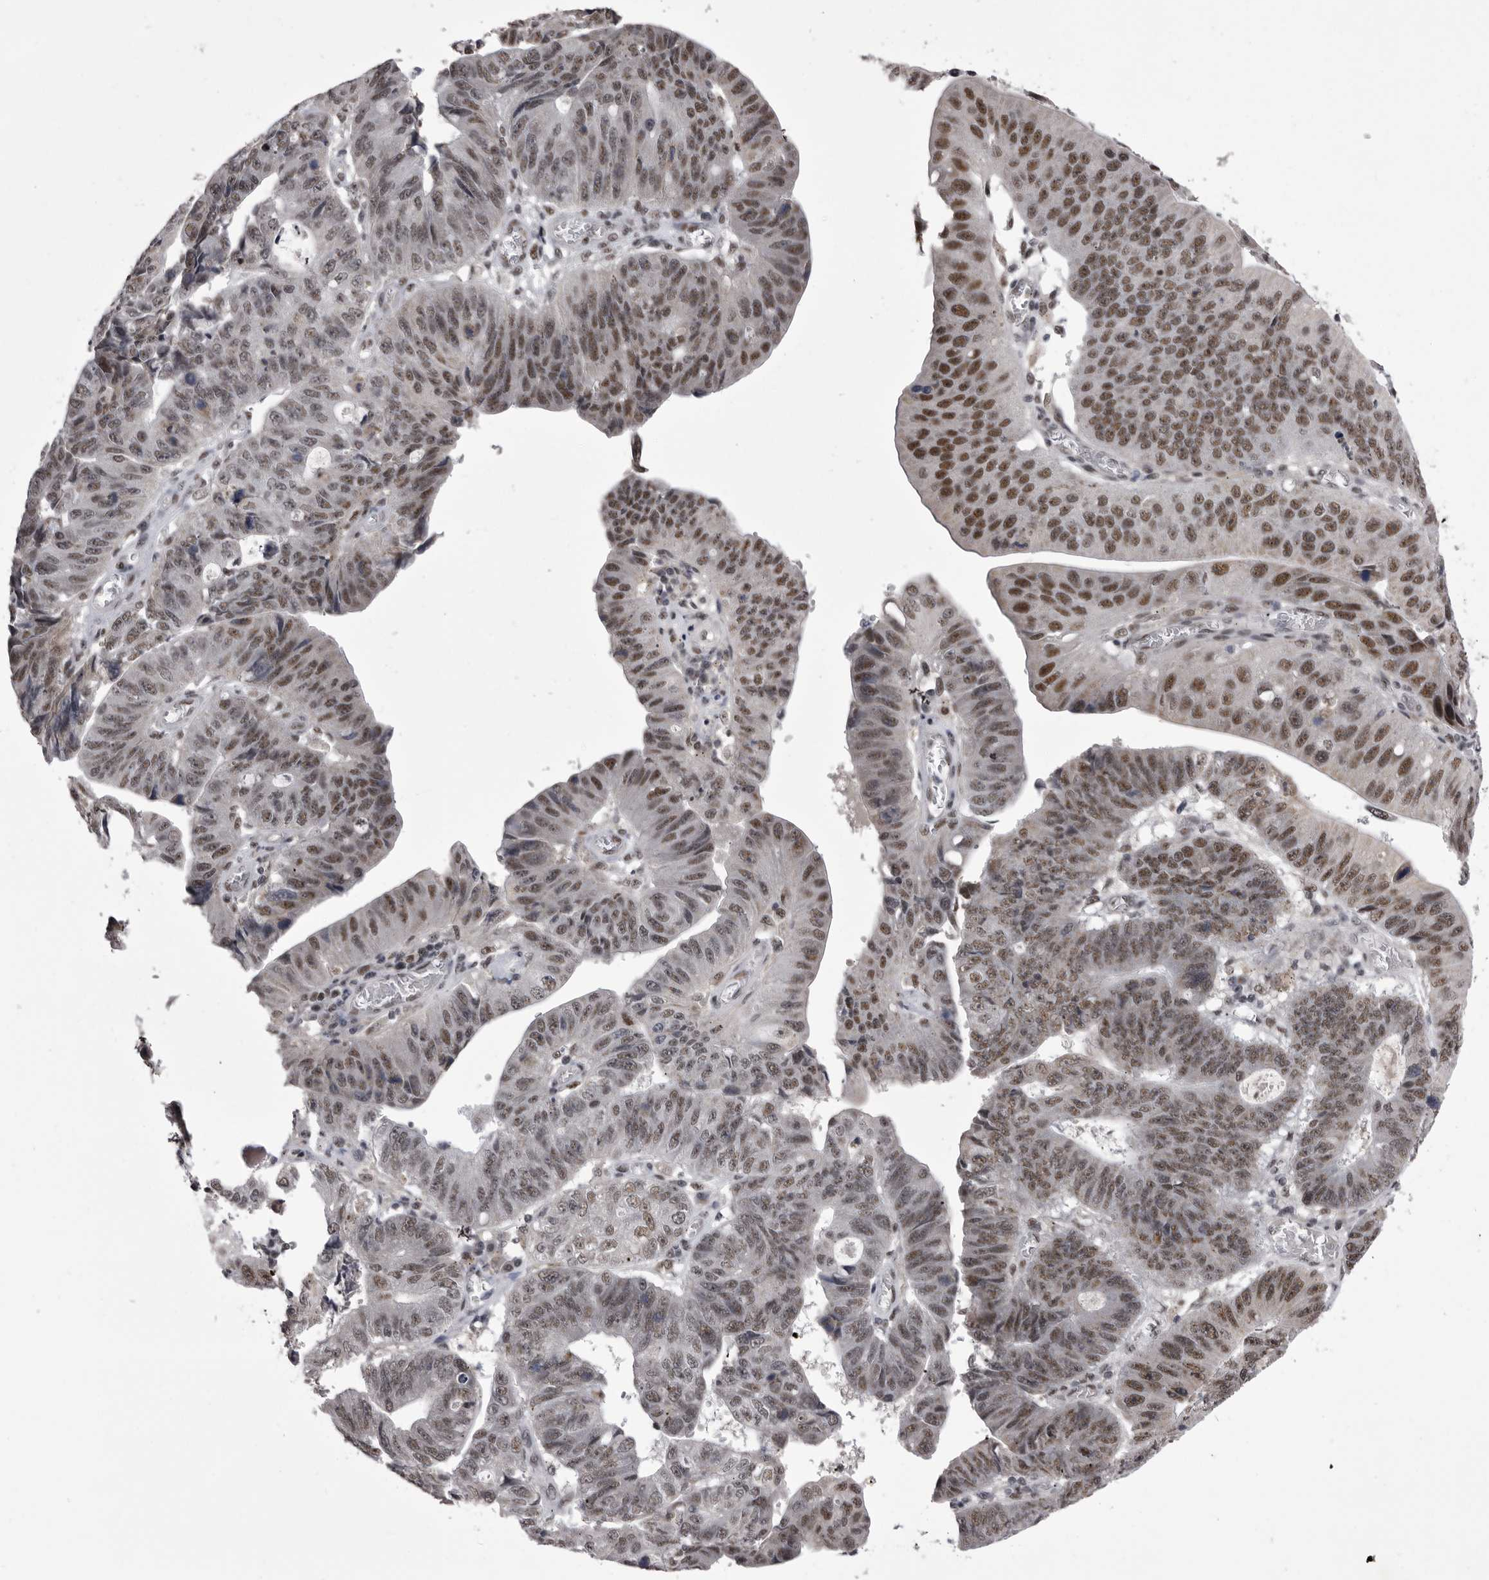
{"staining": {"intensity": "moderate", "quantity": "25%-75%", "location": "nuclear"}, "tissue": "stomach cancer", "cell_type": "Tumor cells", "image_type": "cancer", "snomed": [{"axis": "morphology", "description": "Adenocarcinoma, NOS"}, {"axis": "topography", "description": "Stomach"}], "caption": "This is a photomicrograph of immunohistochemistry (IHC) staining of adenocarcinoma (stomach), which shows moderate positivity in the nuclear of tumor cells.", "gene": "PRPF3", "patient": {"sex": "male", "age": 59}}